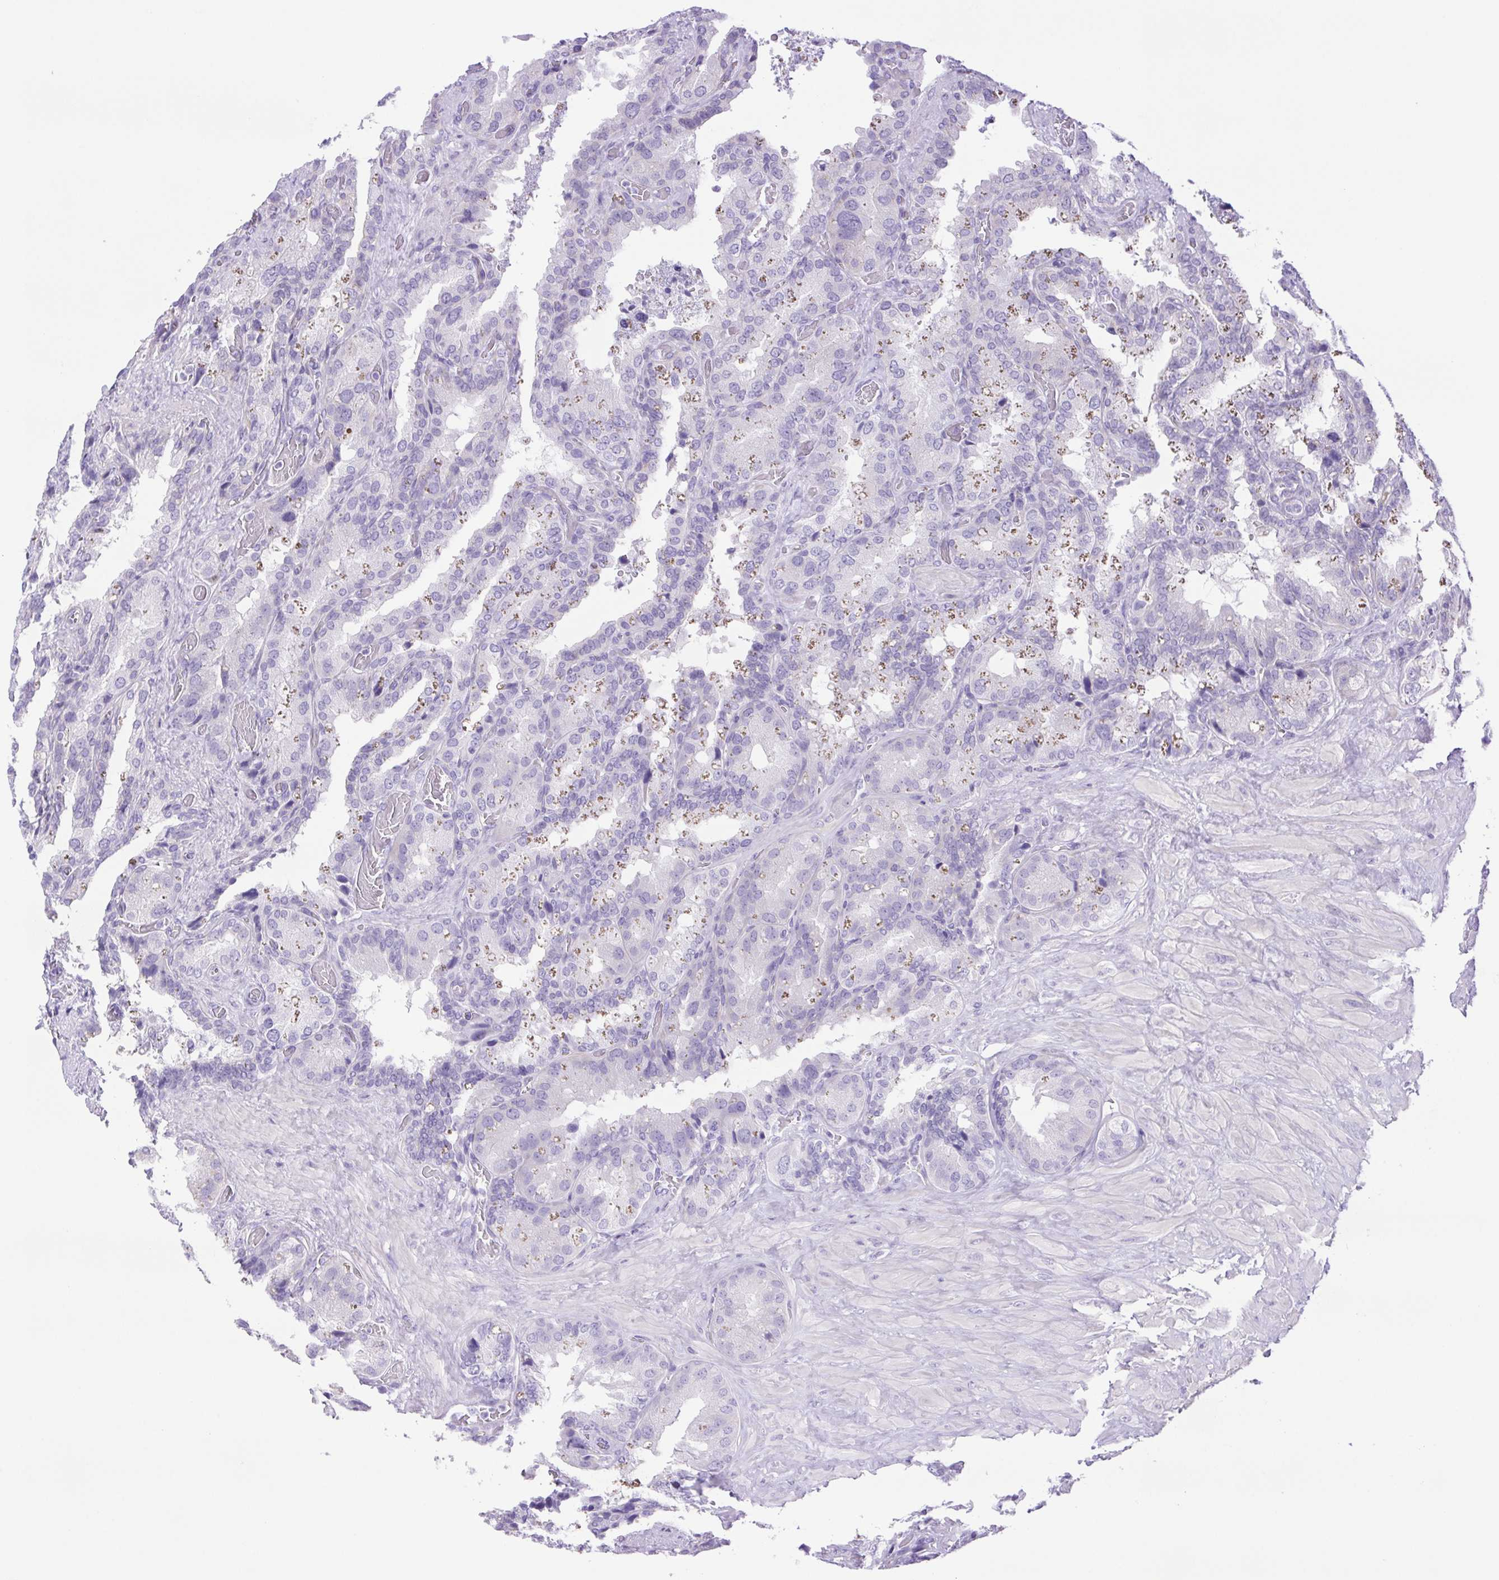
{"staining": {"intensity": "negative", "quantity": "none", "location": "none"}, "tissue": "seminal vesicle", "cell_type": "Glandular cells", "image_type": "normal", "snomed": [{"axis": "morphology", "description": "Normal tissue, NOS"}, {"axis": "topography", "description": "Seminal veicle"}], "caption": "The photomicrograph displays no significant positivity in glandular cells of seminal vesicle.", "gene": "CDSN", "patient": {"sex": "male", "age": 60}}